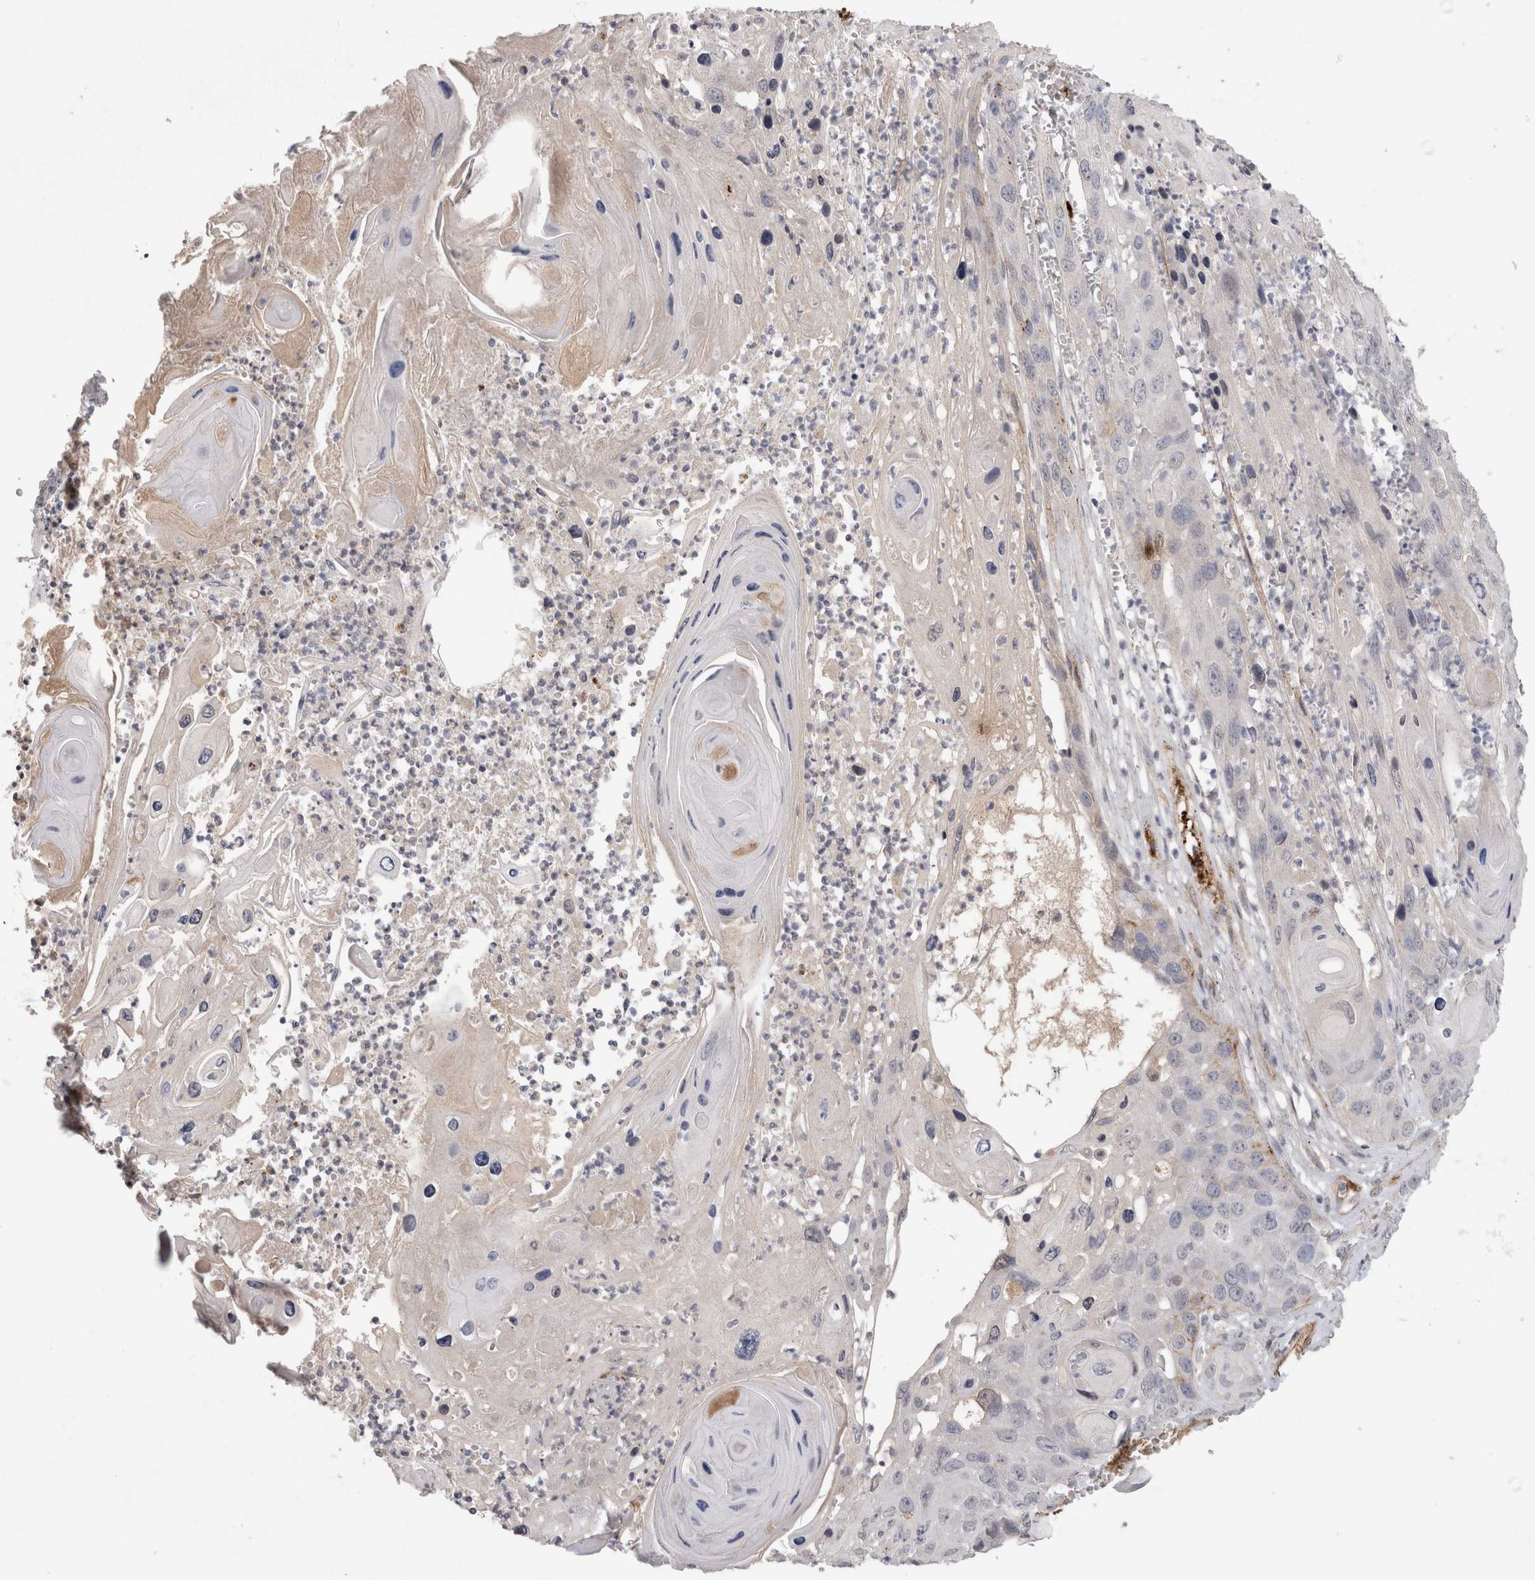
{"staining": {"intensity": "negative", "quantity": "none", "location": "none"}, "tissue": "skin cancer", "cell_type": "Tumor cells", "image_type": "cancer", "snomed": [{"axis": "morphology", "description": "Squamous cell carcinoma, NOS"}, {"axis": "topography", "description": "Skin"}], "caption": "Skin squamous cell carcinoma stained for a protein using IHC displays no staining tumor cells.", "gene": "CDH13", "patient": {"sex": "male", "age": 55}}